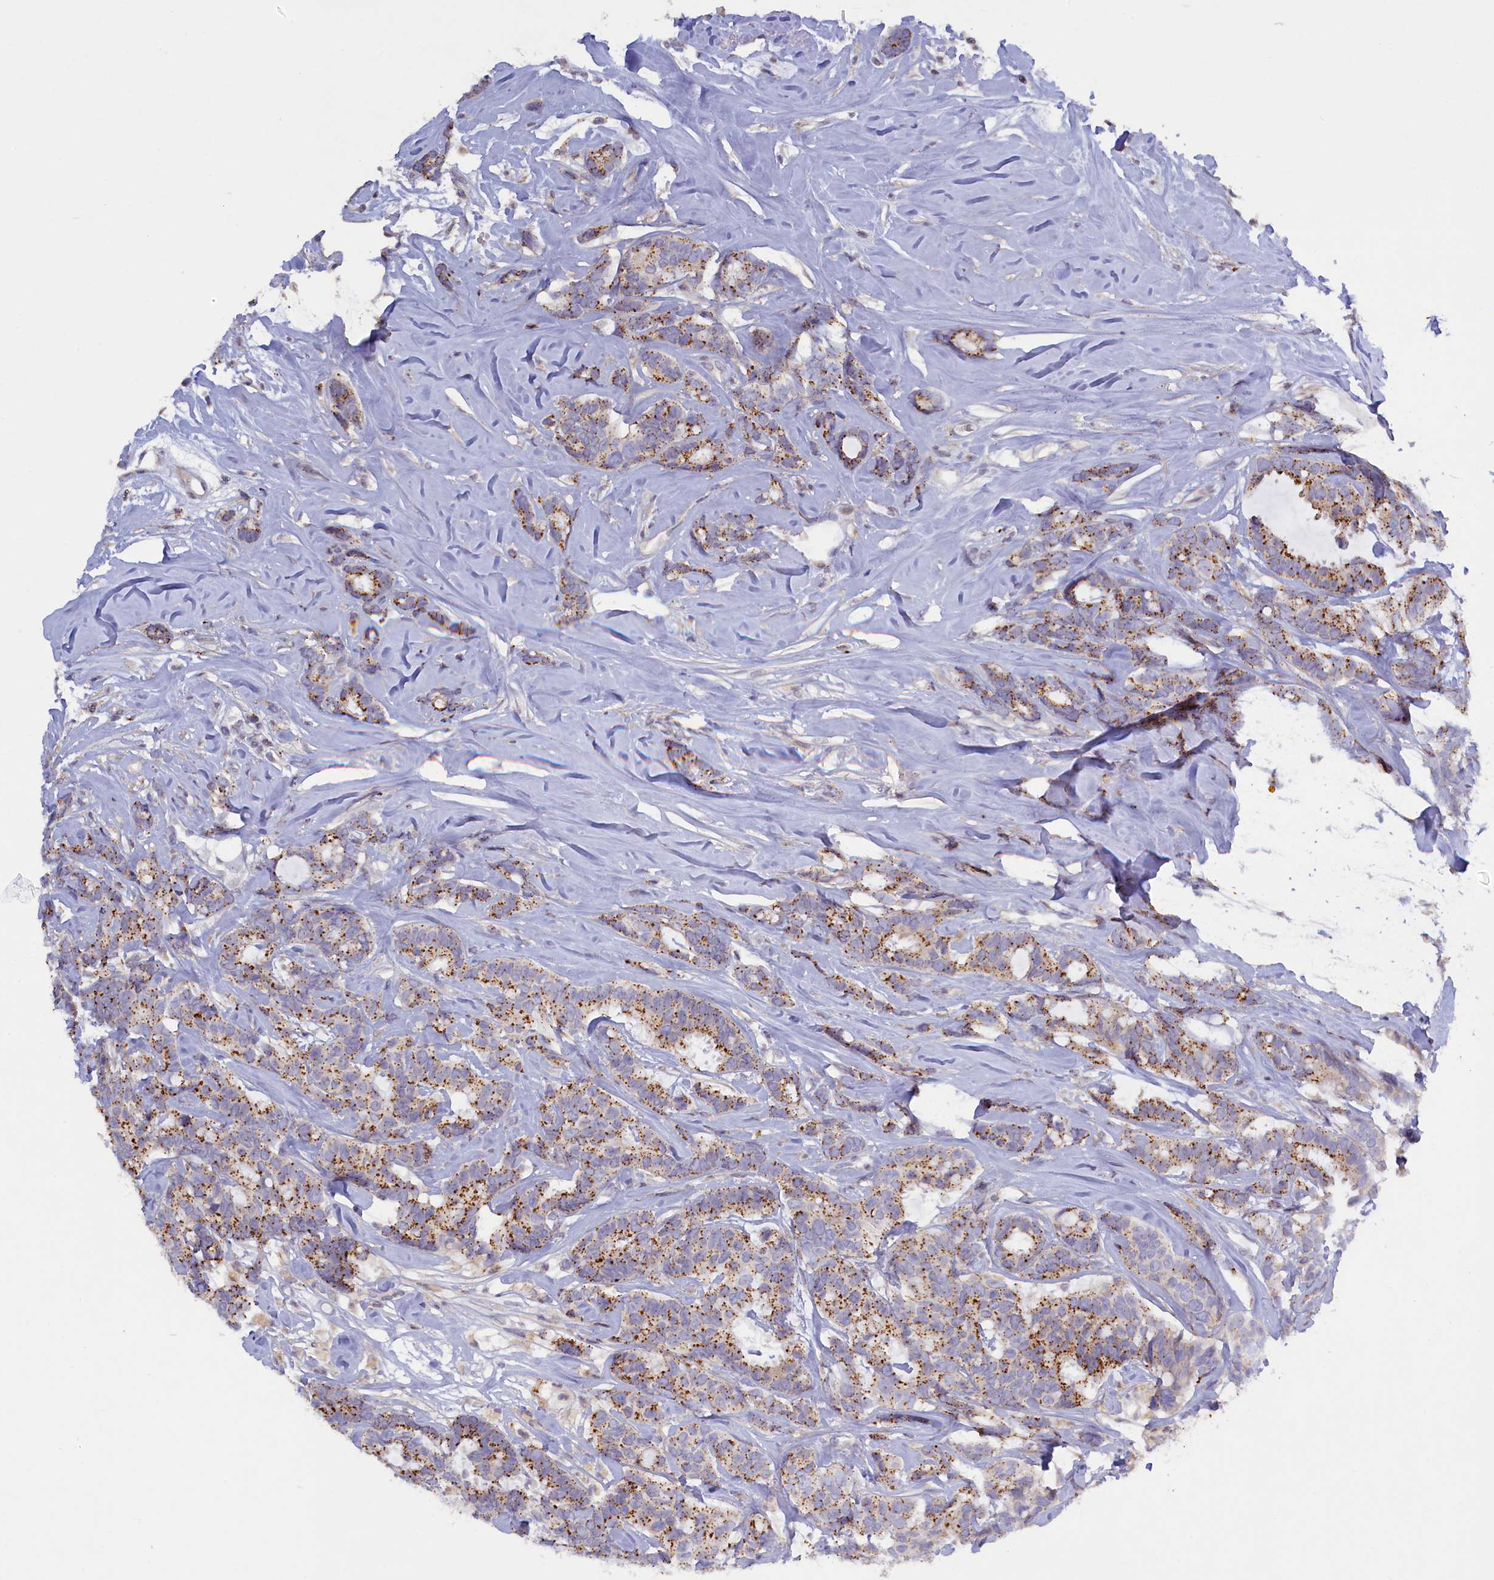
{"staining": {"intensity": "moderate", "quantity": "25%-75%", "location": "cytoplasmic/membranous"}, "tissue": "breast cancer", "cell_type": "Tumor cells", "image_type": "cancer", "snomed": [{"axis": "morphology", "description": "Duct carcinoma"}, {"axis": "topography", "description": "Breast"}], "caption": "A brown stain highlights moderate cytoplasmic/membranous expression of a protein in human intraductal carcinoma (breast) tumor cells.", "gene": "HYKK", "patient": {"sex": "female", "age": 87}}